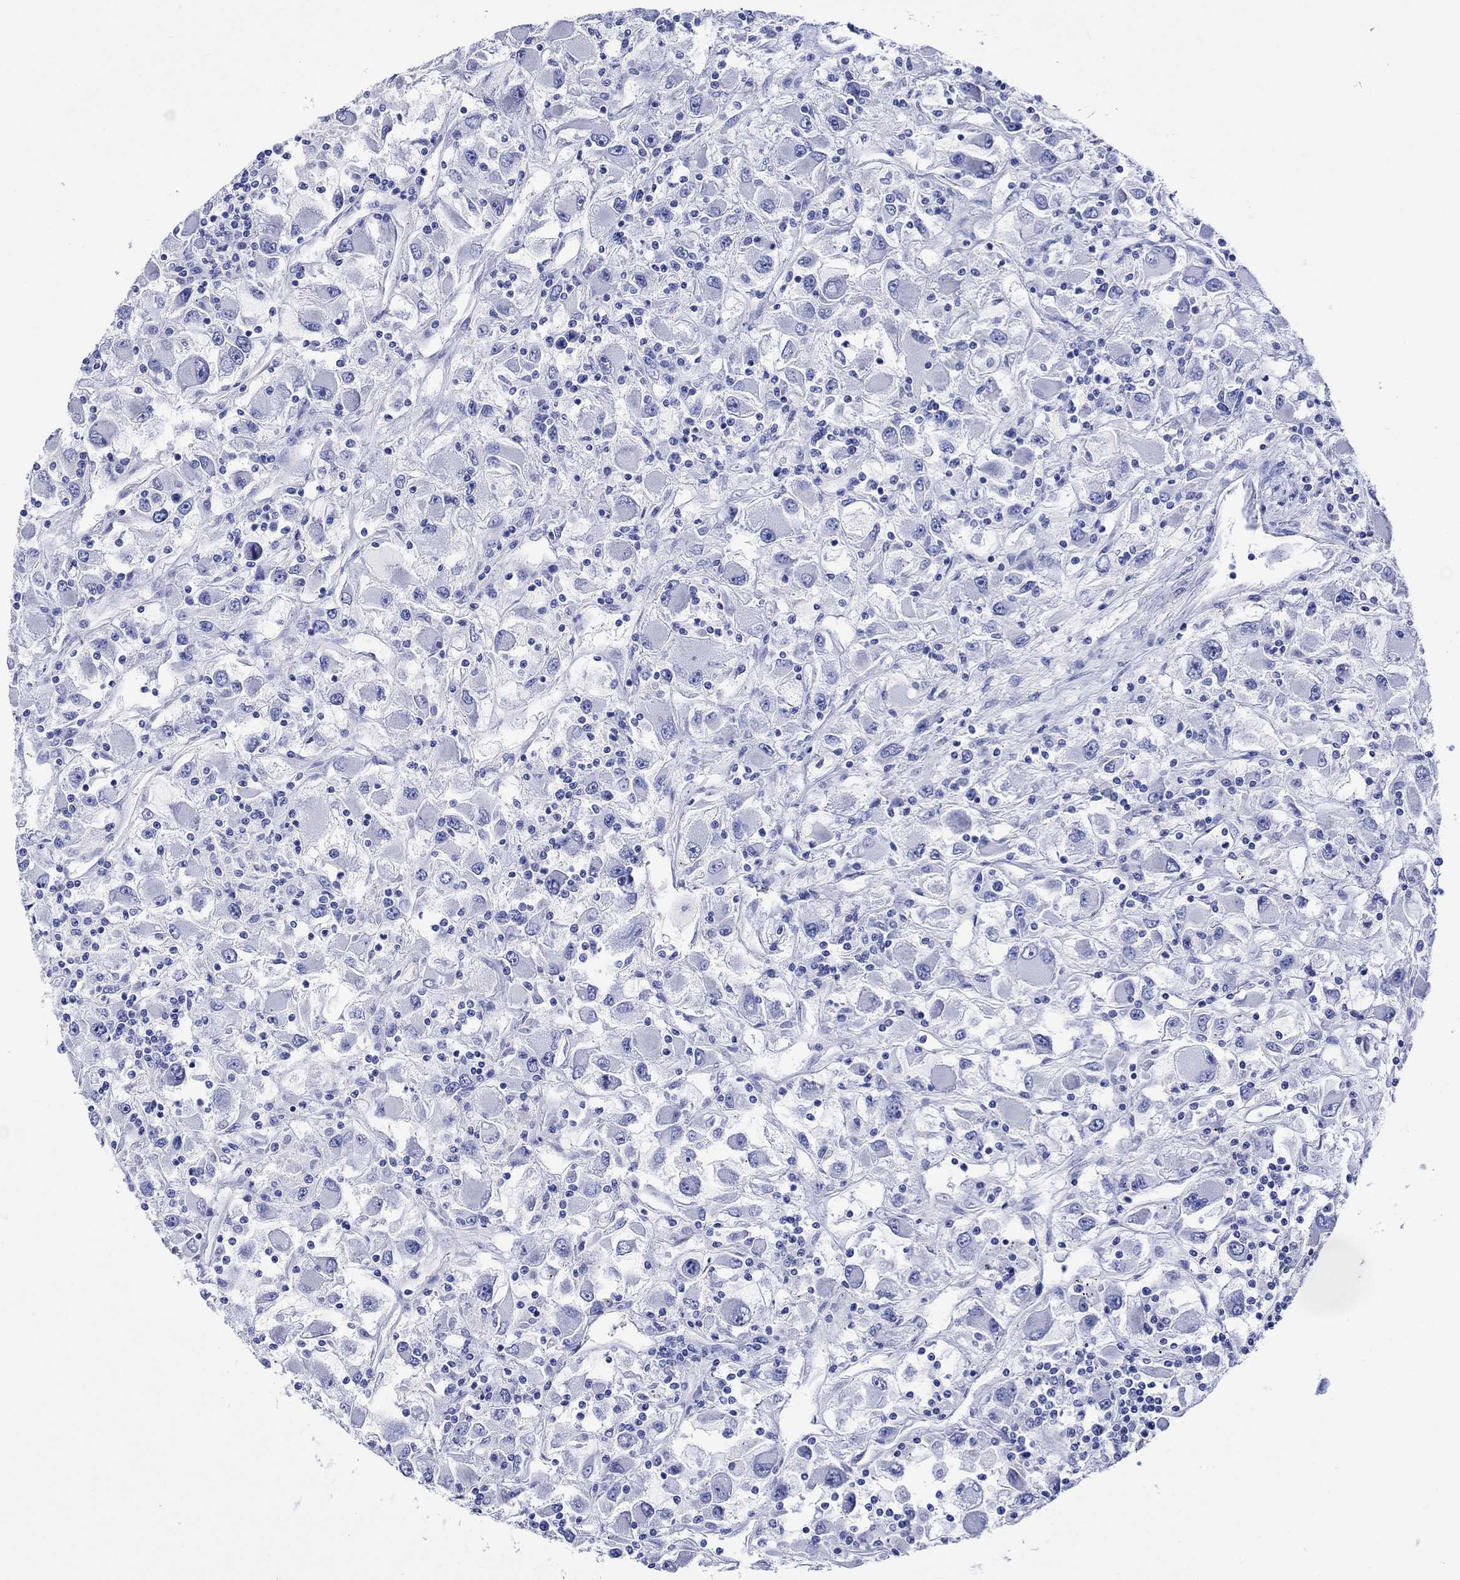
{"staining": {"intensity": "negative", "quantity": "none", "location": "none"}, "tissue": "renal cancer", "cell_type": "Tumor cells", "image_type": "cancer", "snomed": [{"axis": "morphology", "description": "Adenocarcinoma, NOS"}, {"axis": "topography", "description": "Kidney"}], "caption": "The immunohistochemistry histopathology image has no significant positivity in tumor cells of renal cancer tissue.", "gene": "HARBI1", "patient": {"sex": "female", "age": 67}}